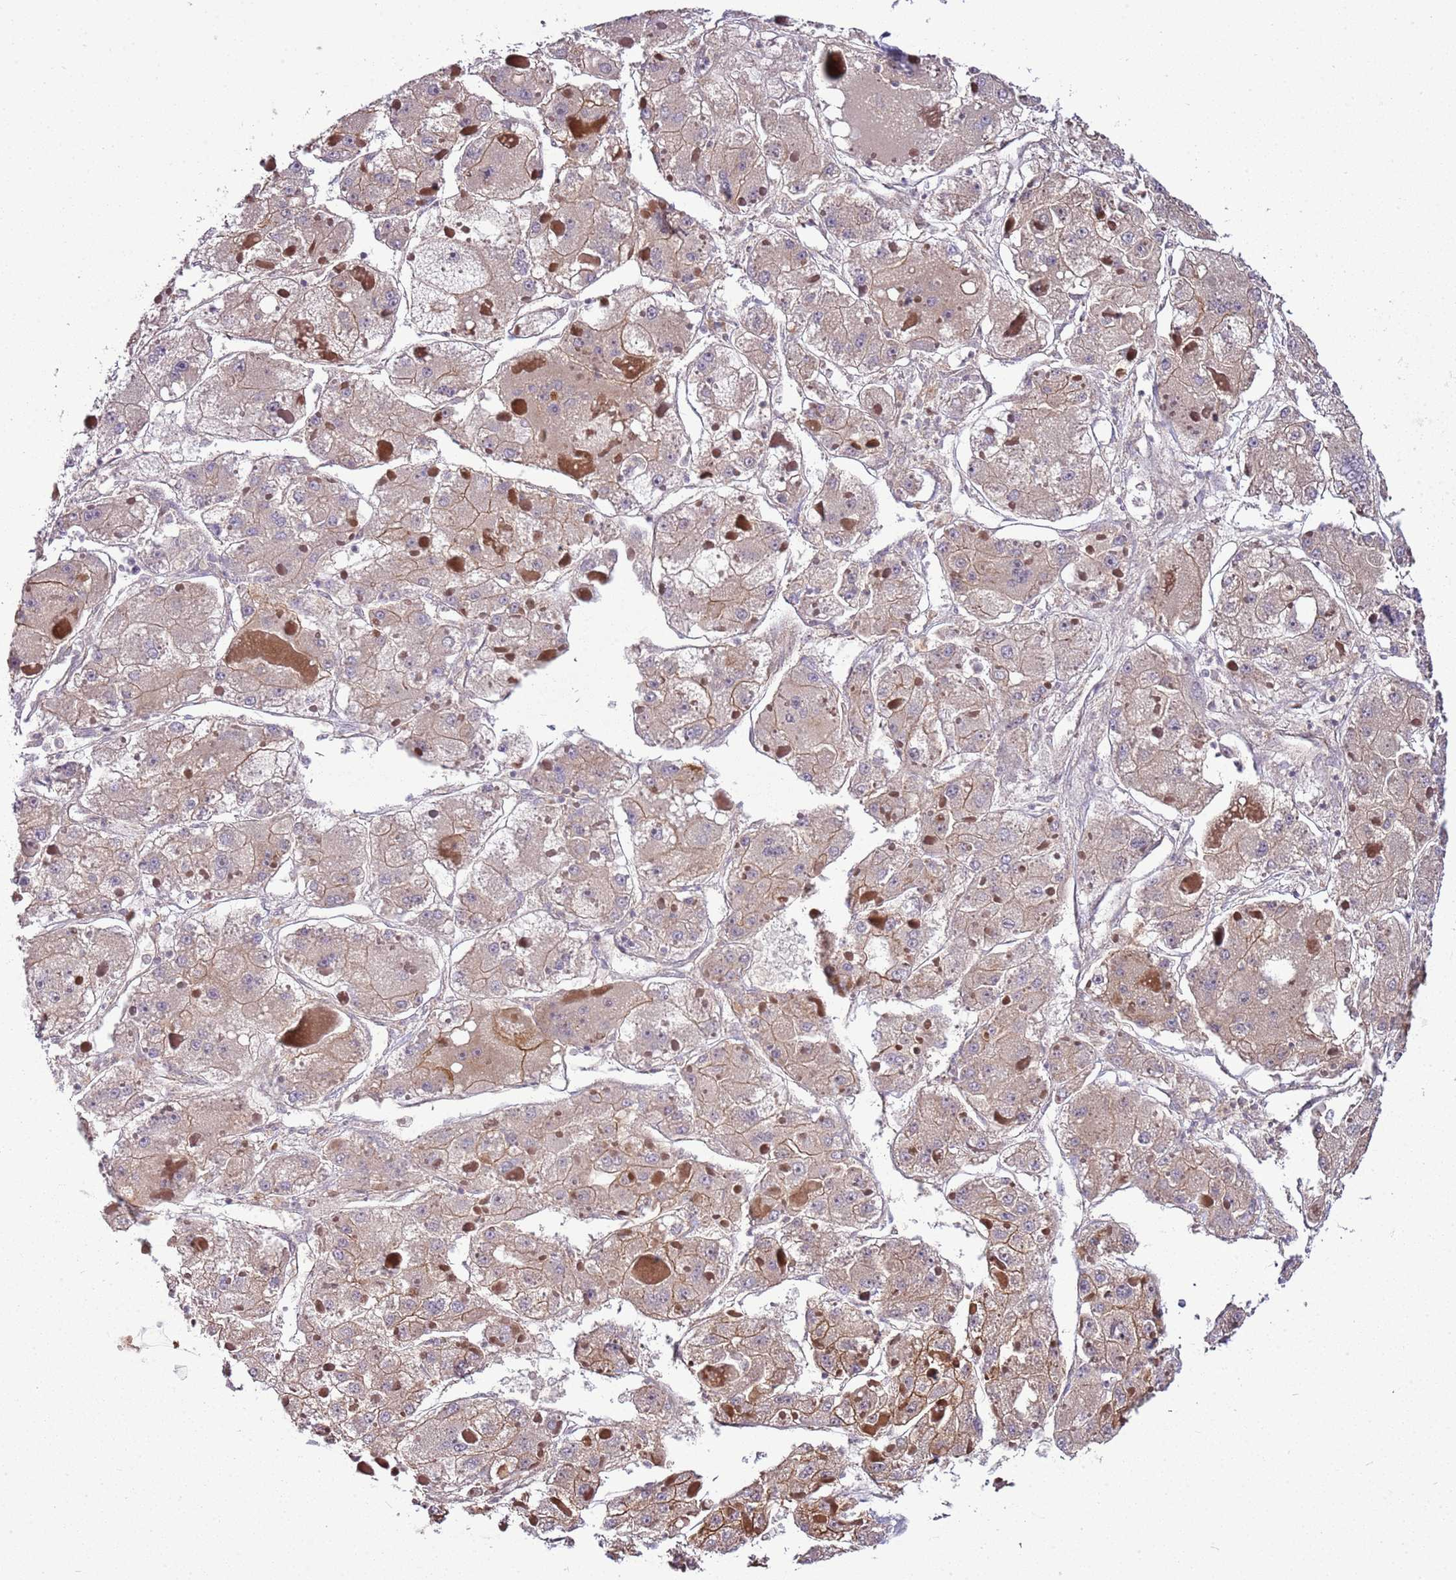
{"staining": {"intensity": "moderate", "quantity": "25%-75%", "location": "cytoplasmic/membranous"}, "tissue": "liver cancer", "cell_type": "Tumor cells", "image_type": "cancer", "snomed": [{"axis": "morphology", "description": "Carcinoma, Hepatocellular, NOS"}, {"axis": "topography", "description": "Liver"}], "caption": "Immunohistochemical staining of hepatocellular carcinoma (liver) demonstrates medium levels of moderate cytoplasmic/membranous protein positivity in approximately 25%-75% of tumor cells.", "gene": "GNL1", "patient": {"sex": "female", "age": 73}}